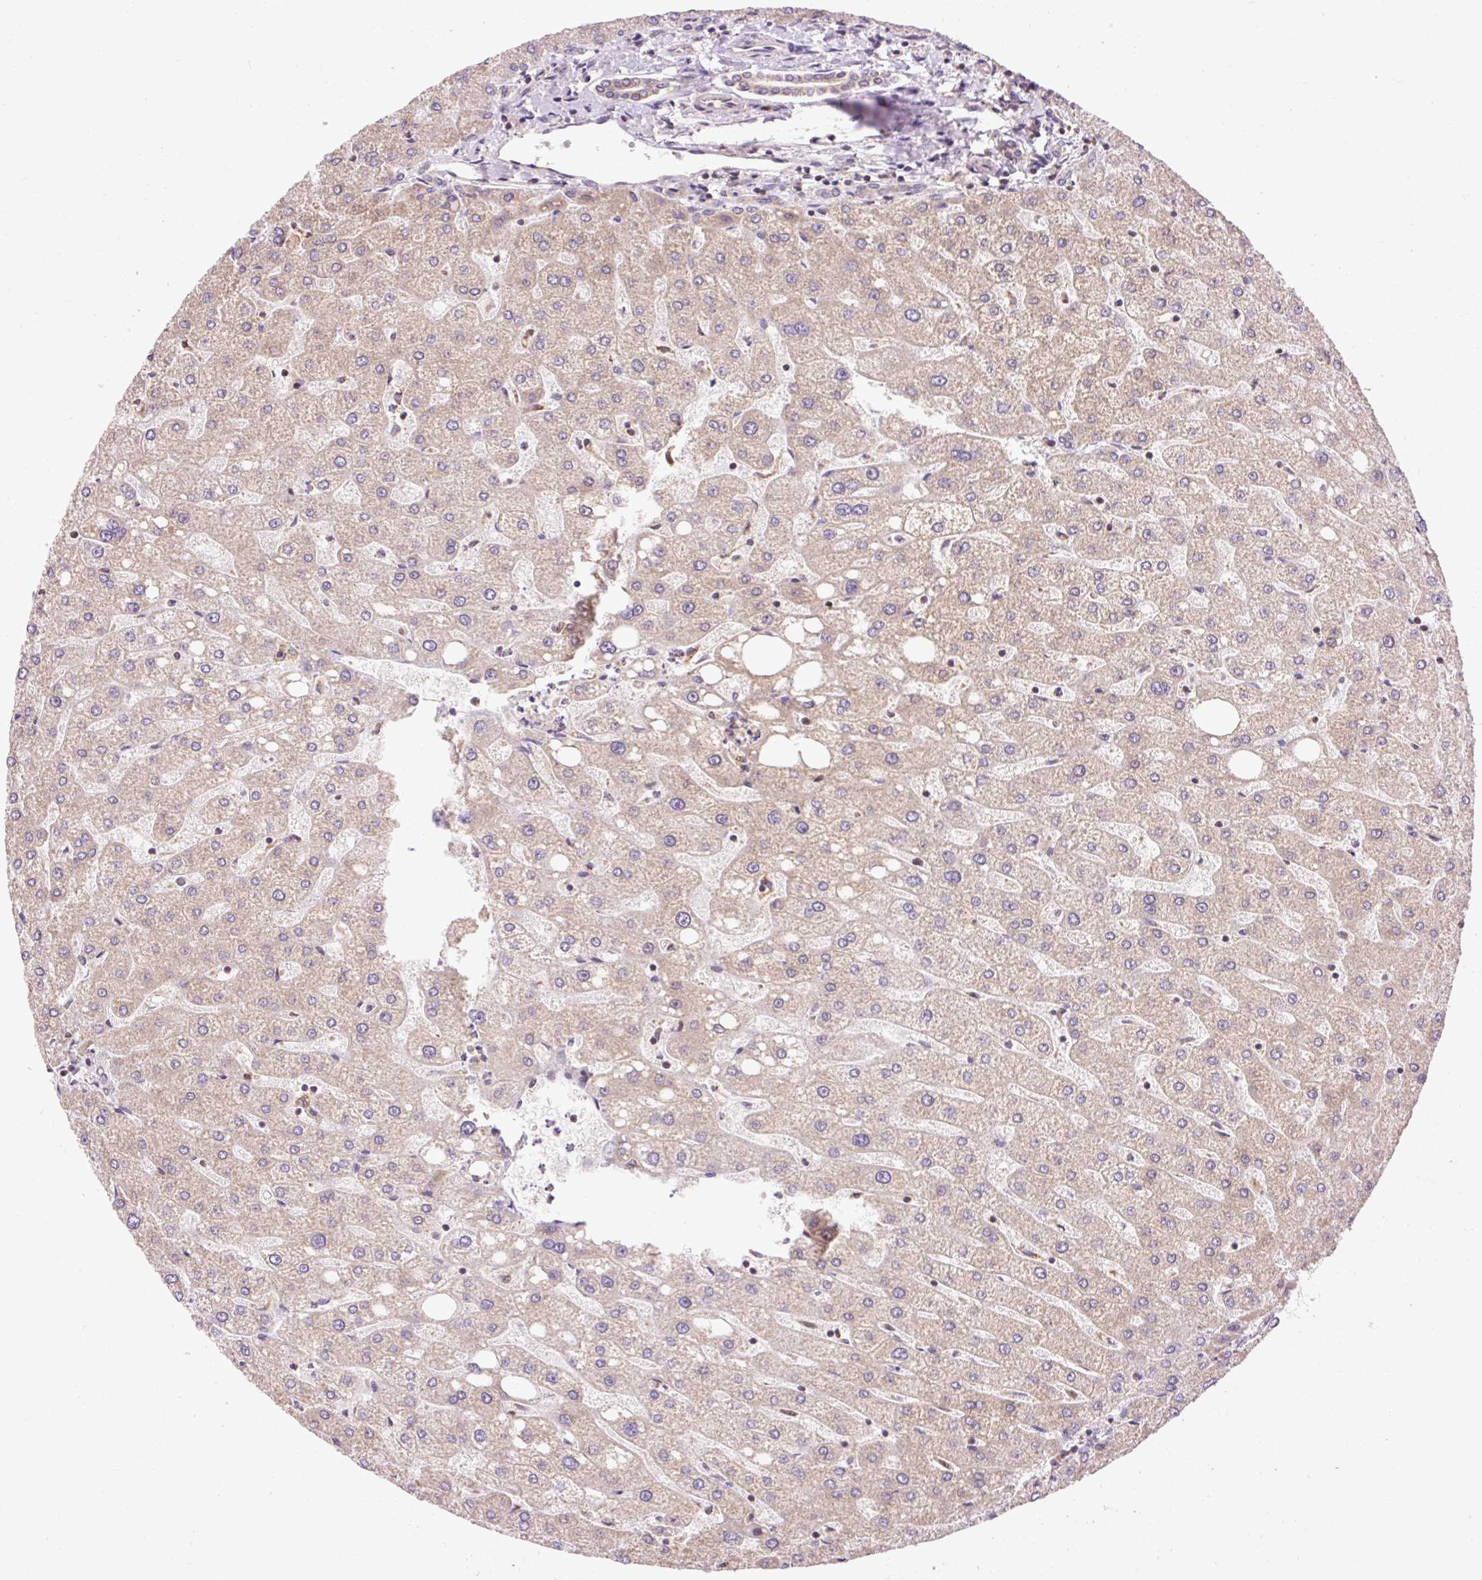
{"staining": {"intensity": "weak", "quantity": "25%-75%", "location": "cytoplasmic/membranous"}, "tissue": "liver", "cell_type": "Cholangiocytes", "image_type": "normal", "snomed": [{"axis": "morphology", "description": "Normal tissue, NOS"}, {"axis": "topography", "description": "Liver"}], "caption": "High-power microscopy captured an IHC micrograph of unremarkable liver, revealing weak cytoplasmic/membranous positivity in about 25%-75% of cholangiocytes. (DAB = brown stain, brightfield microscopy at high magnification).", "gene": "IMMT", "patient": {"sex": "male", "age": 67}}